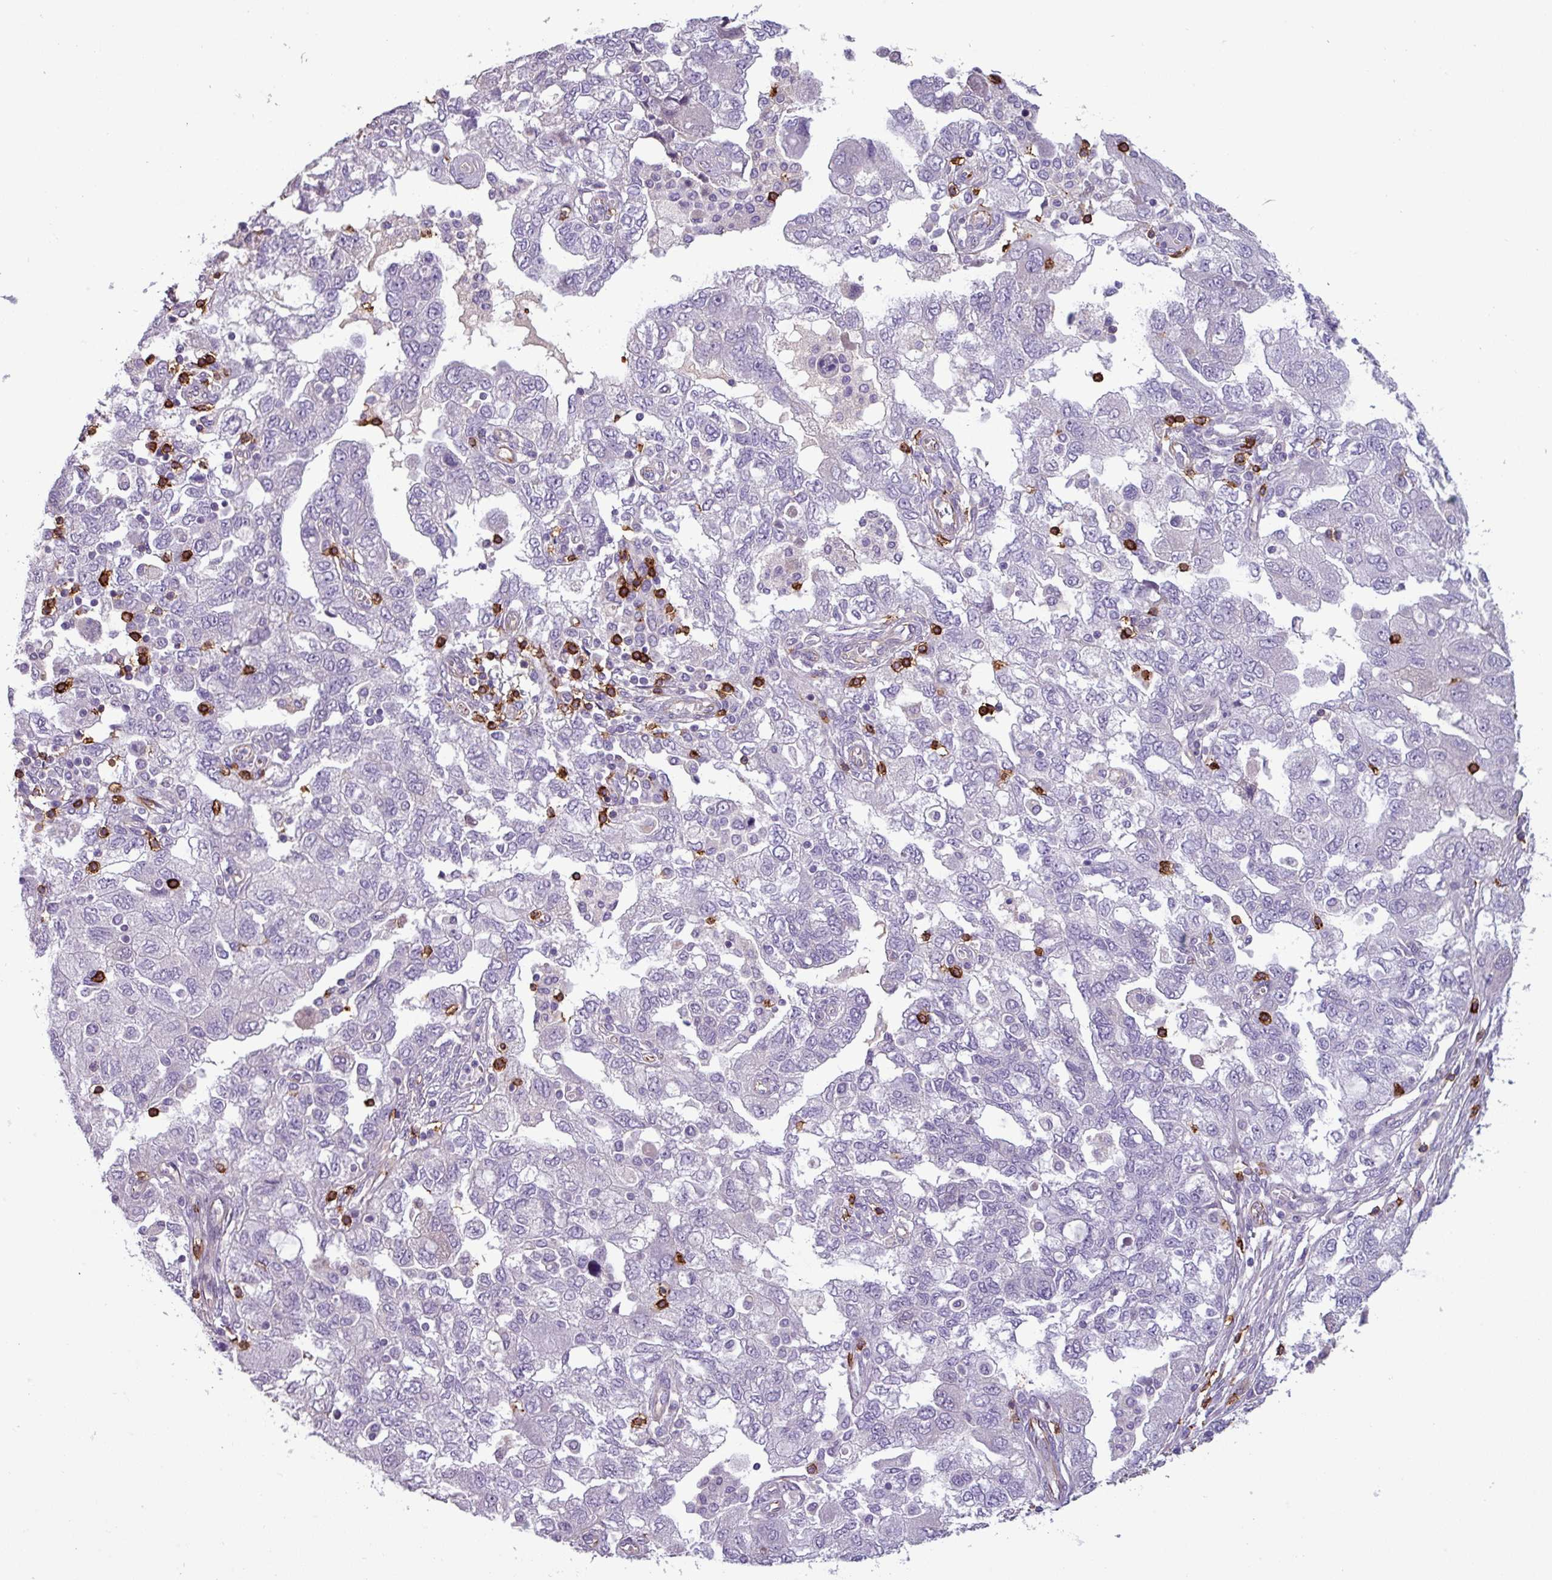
{"staining": {"intensity": "negative", "quantity": "none", "location": "none"}, "tissue": "ovarian cancer", "cell_type": "Tumor cells", "image_type": "cancer", "snomed": [{"axis": "morphology", "description": "Carcinoma, NOS"}, {"axis": "morphology", "description": "Cystadenocarcinoma, serous, NOS"}, {"axis": "topography", "description": "Ovary"}], "caption": "Serous cystadenocarcinoma (ovarian) was stained to show a protein in brown. There is no significant positivity in tumor cells.", "gene": "CD8A", "patient": {"sex": "female", "age": 69}}